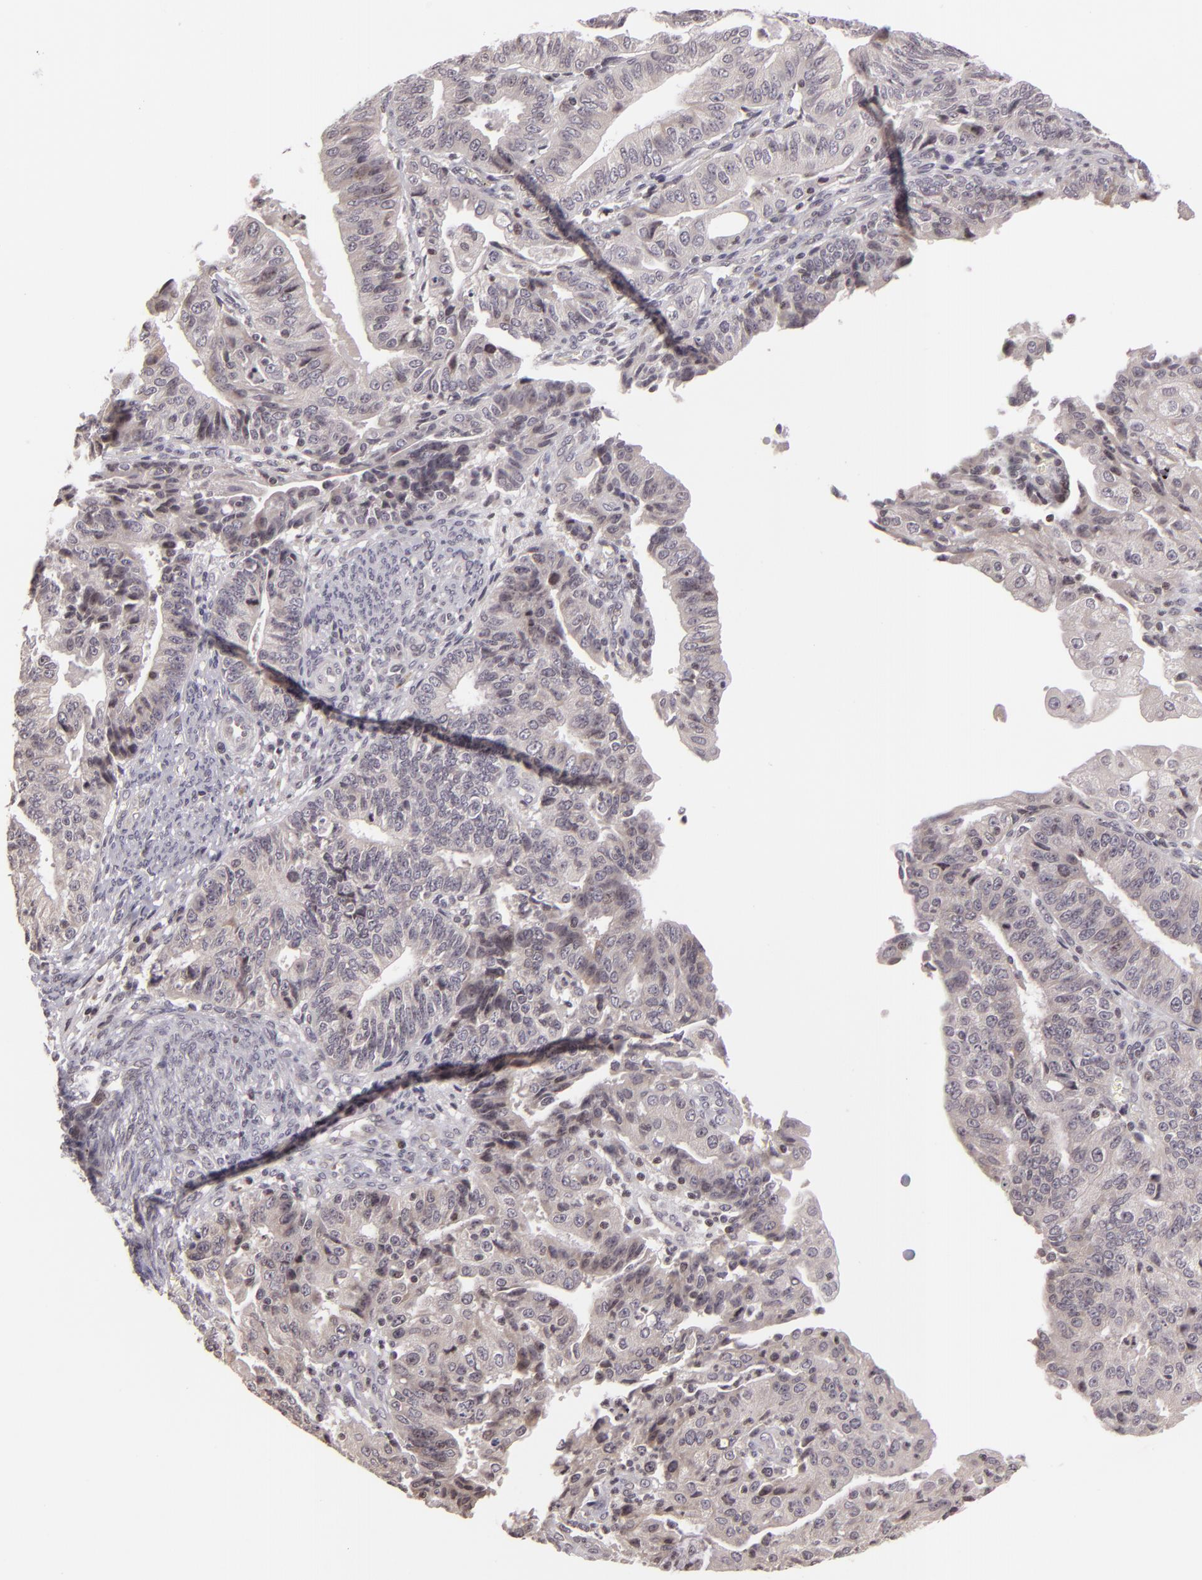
{"staining": {"intensity": "weak", "quantity": "<25%", "location": "nuclear"}, "tissue": "endometrial cancer", "cell_type": "Tumor cells", "image_type": "cancer", "snomed": [{"axis": "morphology", "description": "Adenocarcinoma, NOS"}, {"axis": "topography", "description": "Endometrium"}], "caption": "Tumor cells are negative for protein expression in human endometrial cancer (adenocarcinoma). (Stains: DAB immunohistochemistry with hematoxylin counter stain, Microscopy: brightfield microscopy at high magnification).", "gene": "AKAP6", "patient": {"sex": "female", "age": 56}}